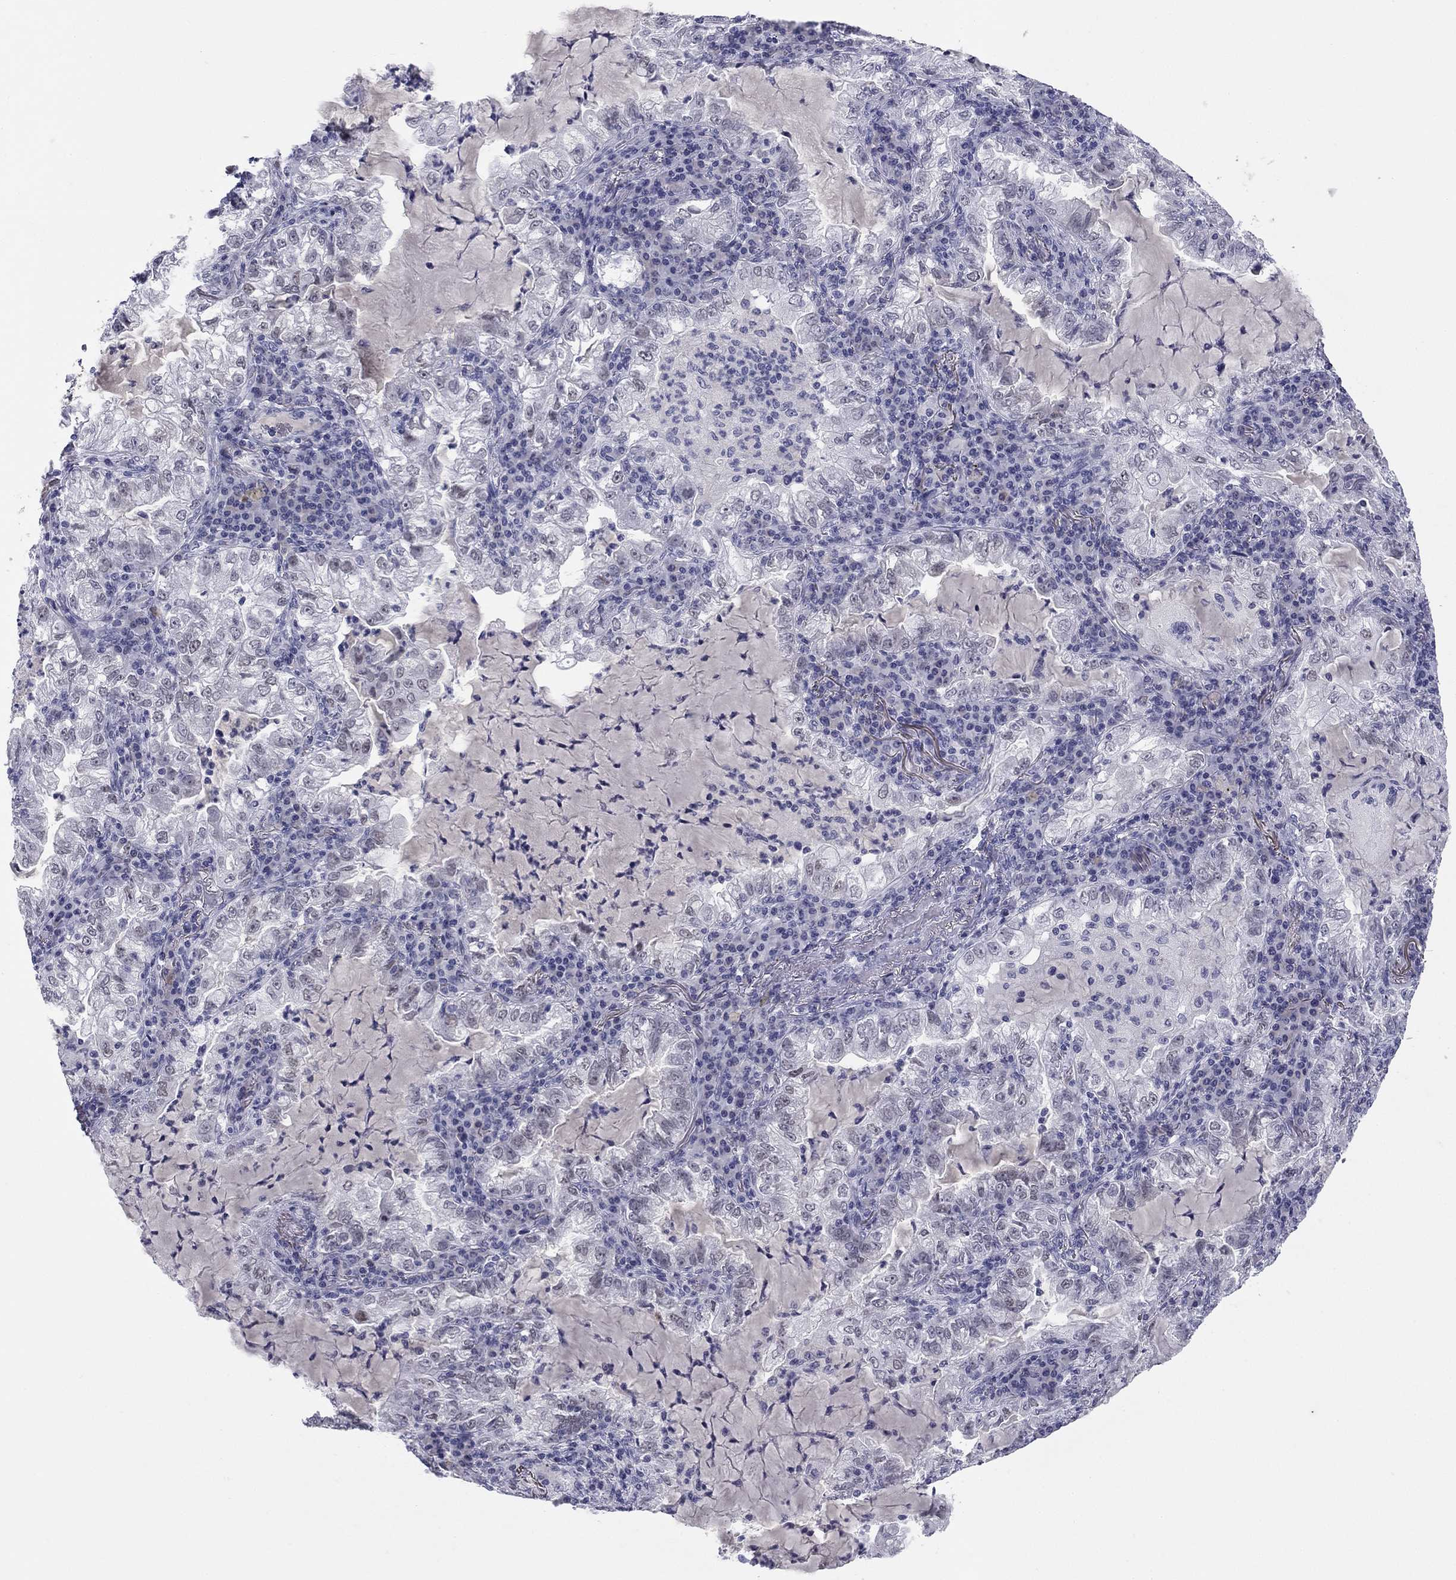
{"staining": {"intensity": "negative", "quantity": "none", "location": "none"}, "tissue": "lung cancer", "cell_type": "Tumor cells", "image_type": "cancer", "snomed": [{"axis": "morphology", "description": "Adenocarcinoma, NOS"}, {"axis": "topography", "description": "Lung"}], "caption": "Tumor cells are negative for protein expression in human lung cancer.", "gene": "TFAP2B", "patient": {"sex": "female", "age": 73}}